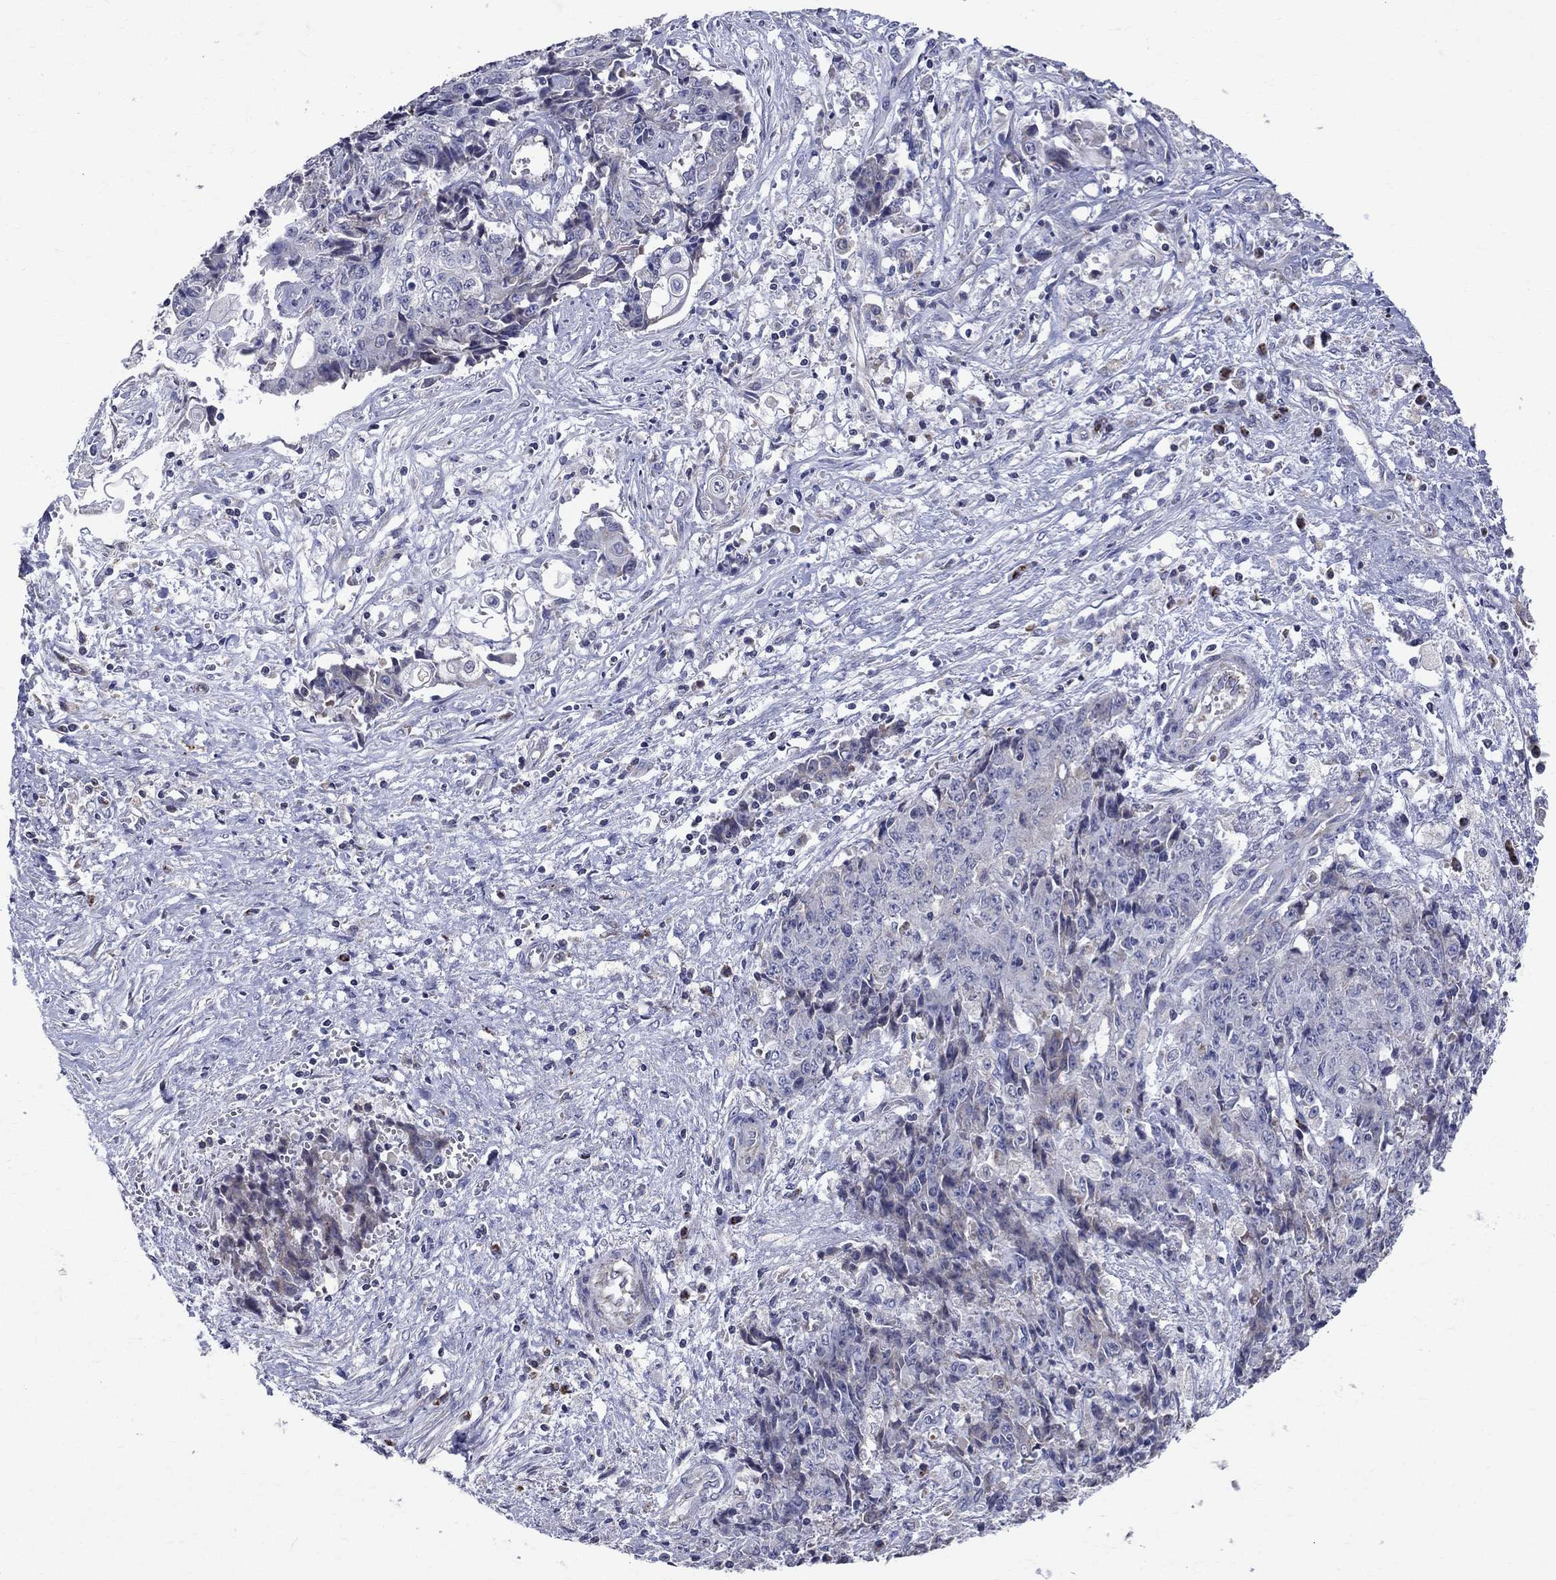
{"staining": {"intensity": "negative", "quantity": "none", "location": "none"}, "tissue": "ovarian cancer", "cell_type": "Tumor cells", "image_type": "cancer", "snomed": [{"axis": "morphology", "description": "Carcinoma, endometroid"}, {"axis": "topography", "description": "Ovary"}], "caption": "Protein analysis of ovarian endometroid carcinoma exhibits no significant positivity in tumor cells.", "gene": "SLC4A10", "patient": {"sex": "female", "age": 42}}